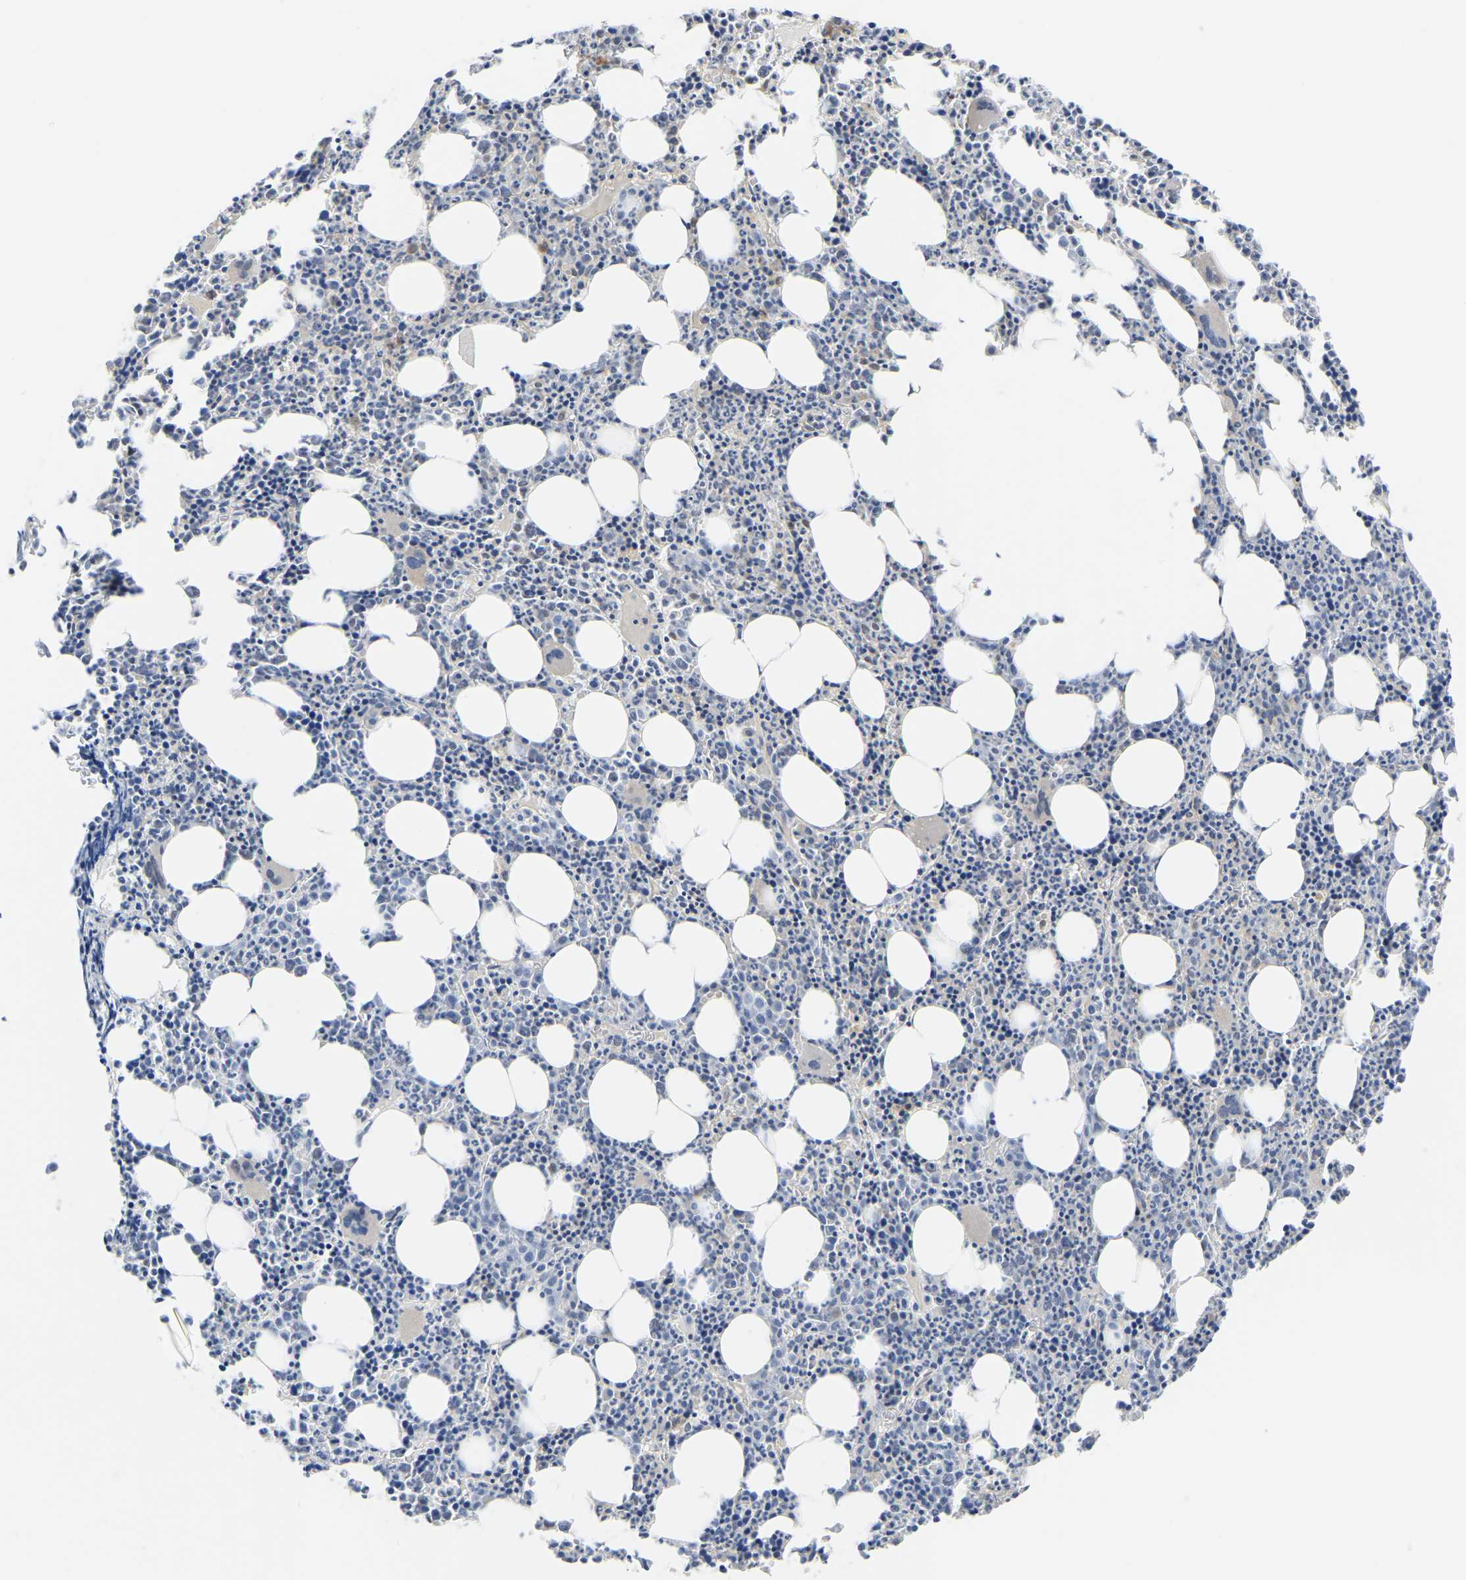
{"staining": {"intensity": "strong", "quantity": "<25%", "location": "cytoplasmic/membranous,nuclear"}, "tissue": "bone marrow", "cell_type": "Hematopoietic cells", "image_type": "normal", "snomed": [{"axis": "morphology", "description": "Normal tissue, NOS"}, {"axis": "morphology", "description": "Inflammation, NOS"}, {"axis": "topography", "description": "Bone marrow"}], "caption": "Approximately <25% of hematopoietic cells in unremarkable bone marrow display strong cytoplasmic/membranous,nuclear protein staining as visualized by brown immunohistochemical staining.", "gene": "KLRG2", "patient": {"sex": "female", "age": 40}}